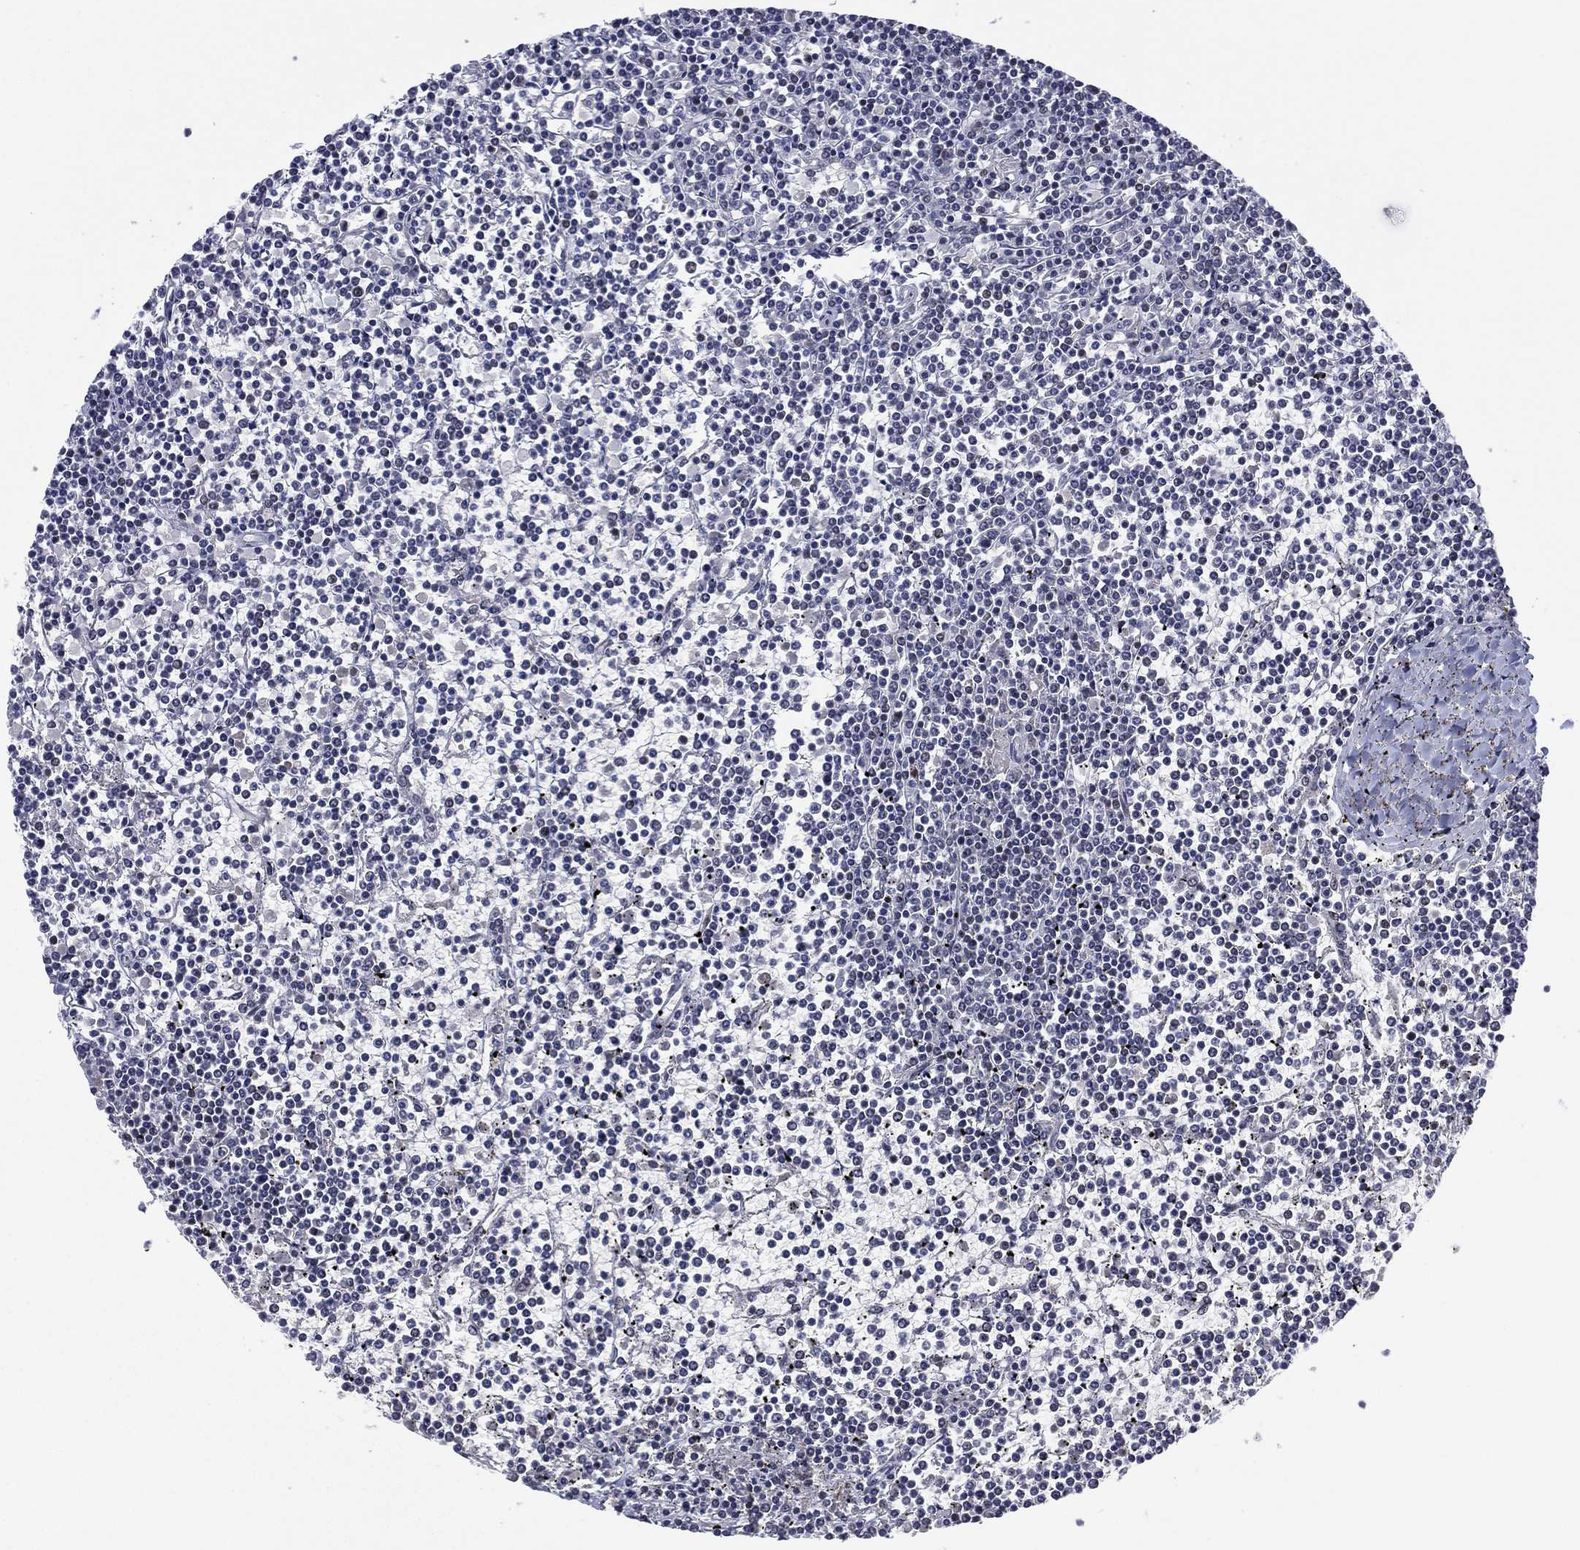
{"staining": {"intensity": "negative", "quantity": "none", "location": "none"}, "tissue": "lymphoma", "cell_type": "Tumor cells", "image_type": "cancer", "snomed": [{"axis": "morphology", "description": "Malignant lymphoma, non-Hodgkin's type, Low grade"}, {"axis": "topography", "description": "Spleen"}], "caption": "Histopathology image shows no protein staining in tumor cells of lymphoma tissue.", "gene": "GSE1", "patient": {"sex": "female", "age": 19}}